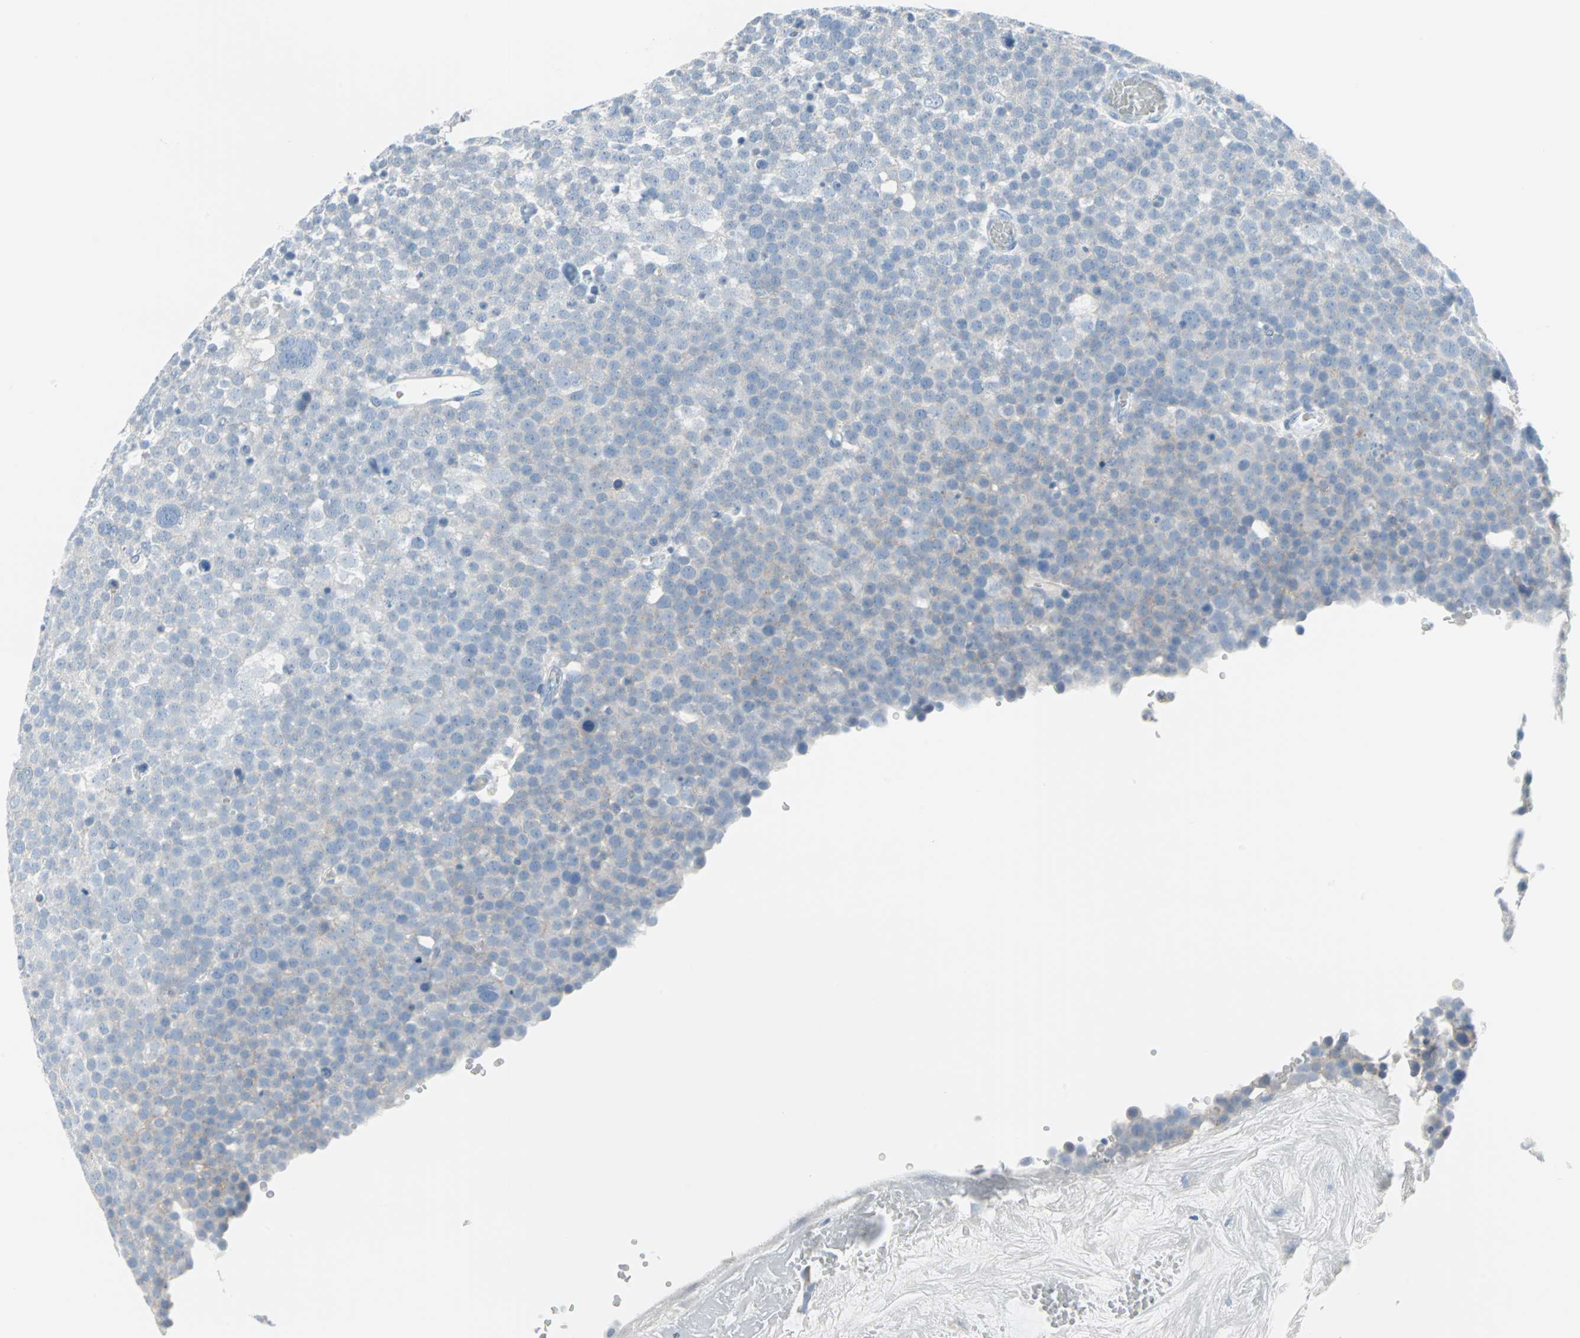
{"staining": {"intensity": "negative", "quantity": "none", "location": "none"}, "tissue": "testis cancer", "cell_type": "Tumor cells", "image_type": "cancer", "snomed": [{"axis": "morphology", "description": "Seminoma, NOS"}, {"axis": "topography", "description": "Testis"}], "caption": "Immunohistochemical staining of testis cancer demonstrates no significant positivity in tumor cells.", "gene": "STX1A", "patient": {"sex": "male", "age": 71}}